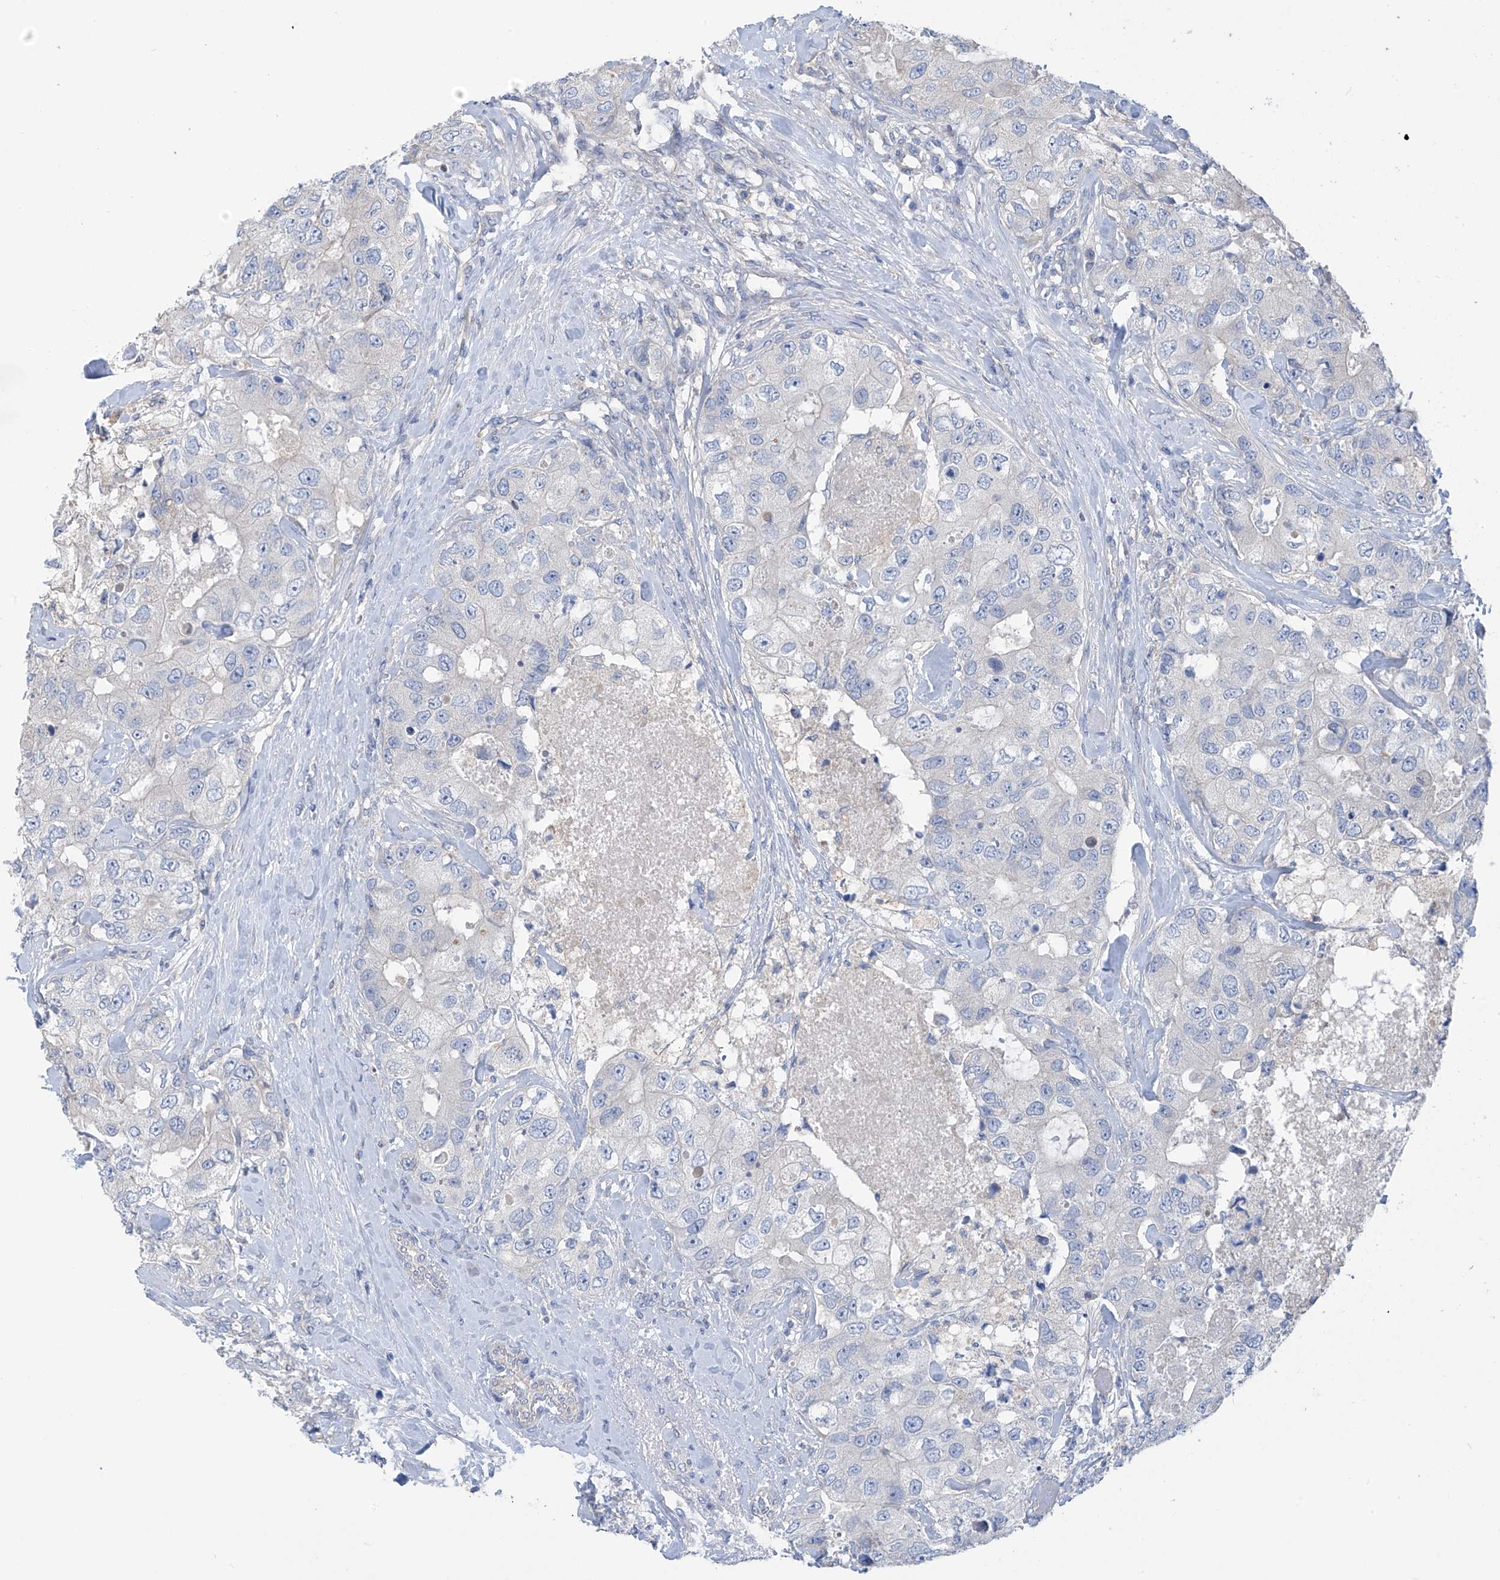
{"staining": {"intensity": "negative", "quantity": "none", "location": "none"}, "tissue": "breast cancer", "cell_type": "Tumor cells", "image_type": "cancer", "snomed": [{"axis": "morphology", "description": "Duct carcinoma"}, {"axis": "topography", "description": "Breast"}], "caption": "IHC of human breast cancer exhibits no positivity in tumor cells. The staining was performed using DAB (3,3'-diaminobenzidine) to visualize the protein expression in brown, while the nuclei were stained in blue with hematoxylin (Magnification: 20x).", "gene": "PHACTR4", "patient": {"sex": "female", "age": 62}}